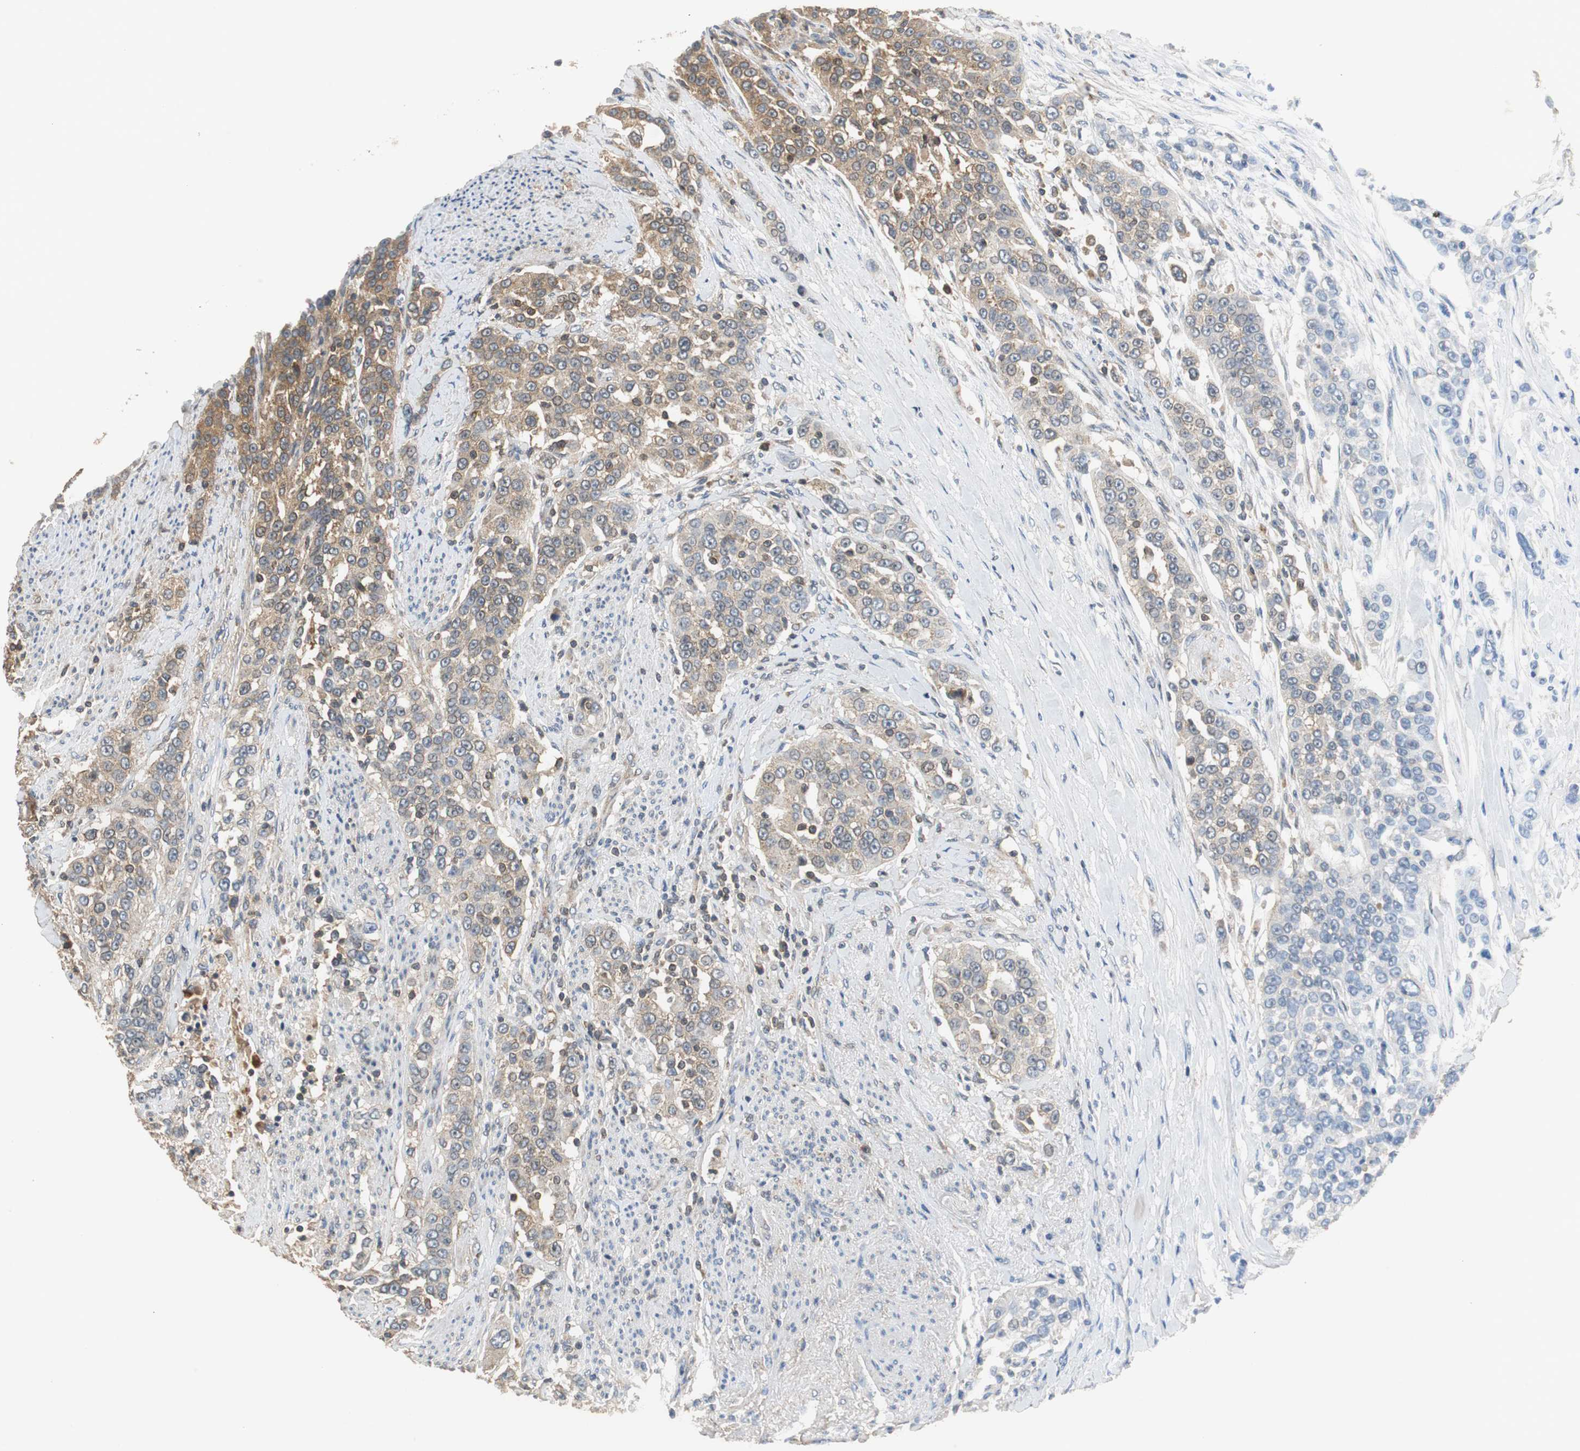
{"staining": {"intensity": "moderate", "quantity": ">75%", "location": "cytoplasmic/membranous"}, "tissue": "urothelial cancer", "cell_type": "Tumor cells", "image_type": "cancer", "snomed": [{"axis": "morphology", "description": "Urothelial carcinoma, High grade"}, {"axis": "topography", "description": "Urinary bladder"}], "caption": "Protein staining by immunohistochemistry (IHC) displays moderate cytoplasmic/membranous expression in about >75% of tumor cells in urothelial carcinoma (high-grade).", "gene": "VBP1", "patient": {"sex": "female", "age": 80}}